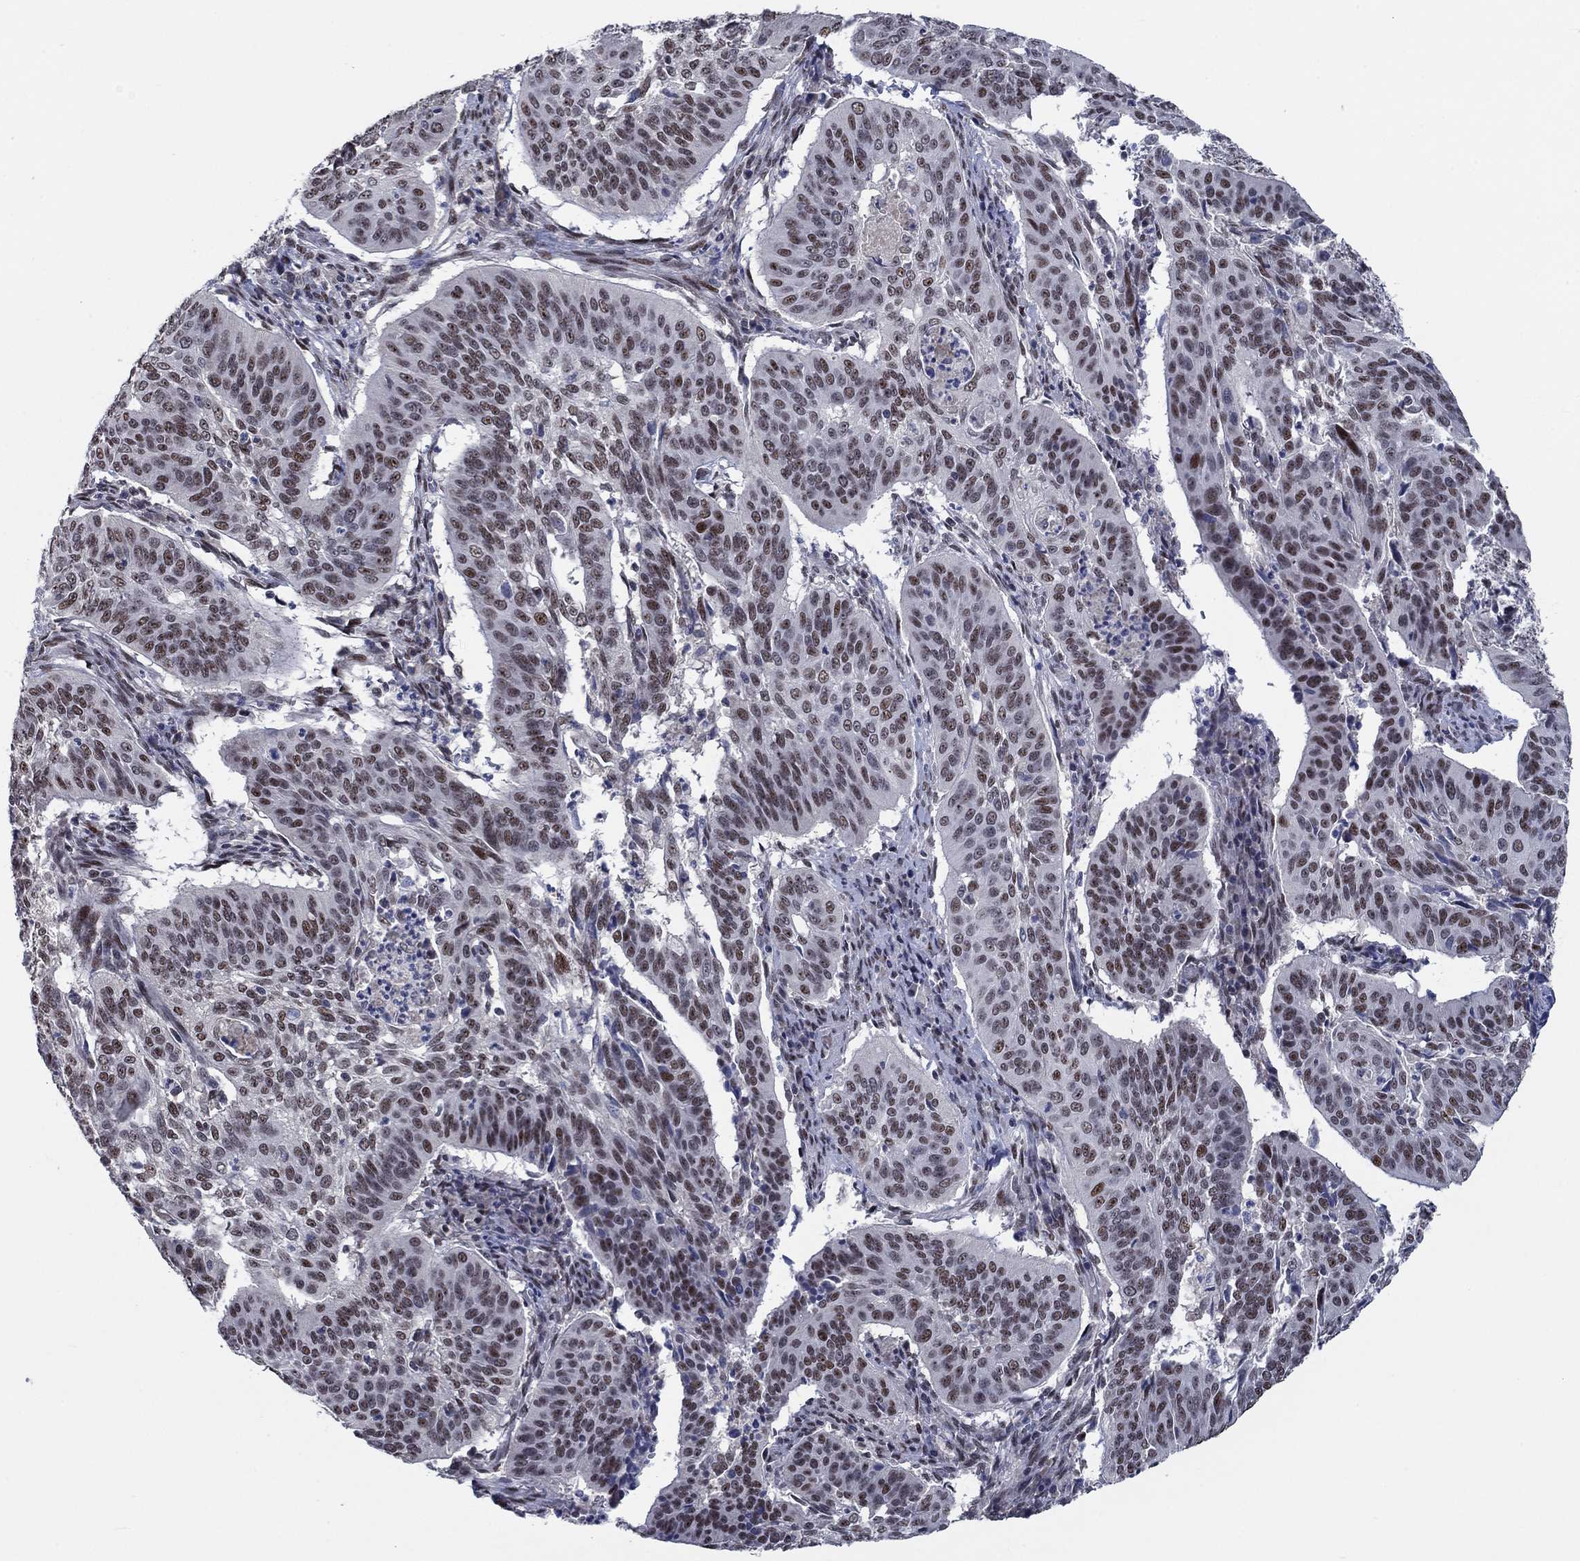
{"staining": {"intensity": "strong", "quantity": "<25%", "location": "nuclear"}, "tissue": "cervical cancer", "cell_type": "Tumor cells", "image_type": "cancer", "snomed": [{"axis": "morphology", "description": "Normal tissue, NOS"}, {"axis": "morphology", "description": "Squamous cell carcinoma, NOS"}, {"axis": "topography", "description": "Cervix"}], "caption": "This image demonstrates immunohistochemistry staining of cervical squamous cell carcinoma, with medium strong nuclear positivity in approximately <25% of tumor cells.", "gene": "HTN1", "patient": {"sex": "female", "age": 39}}